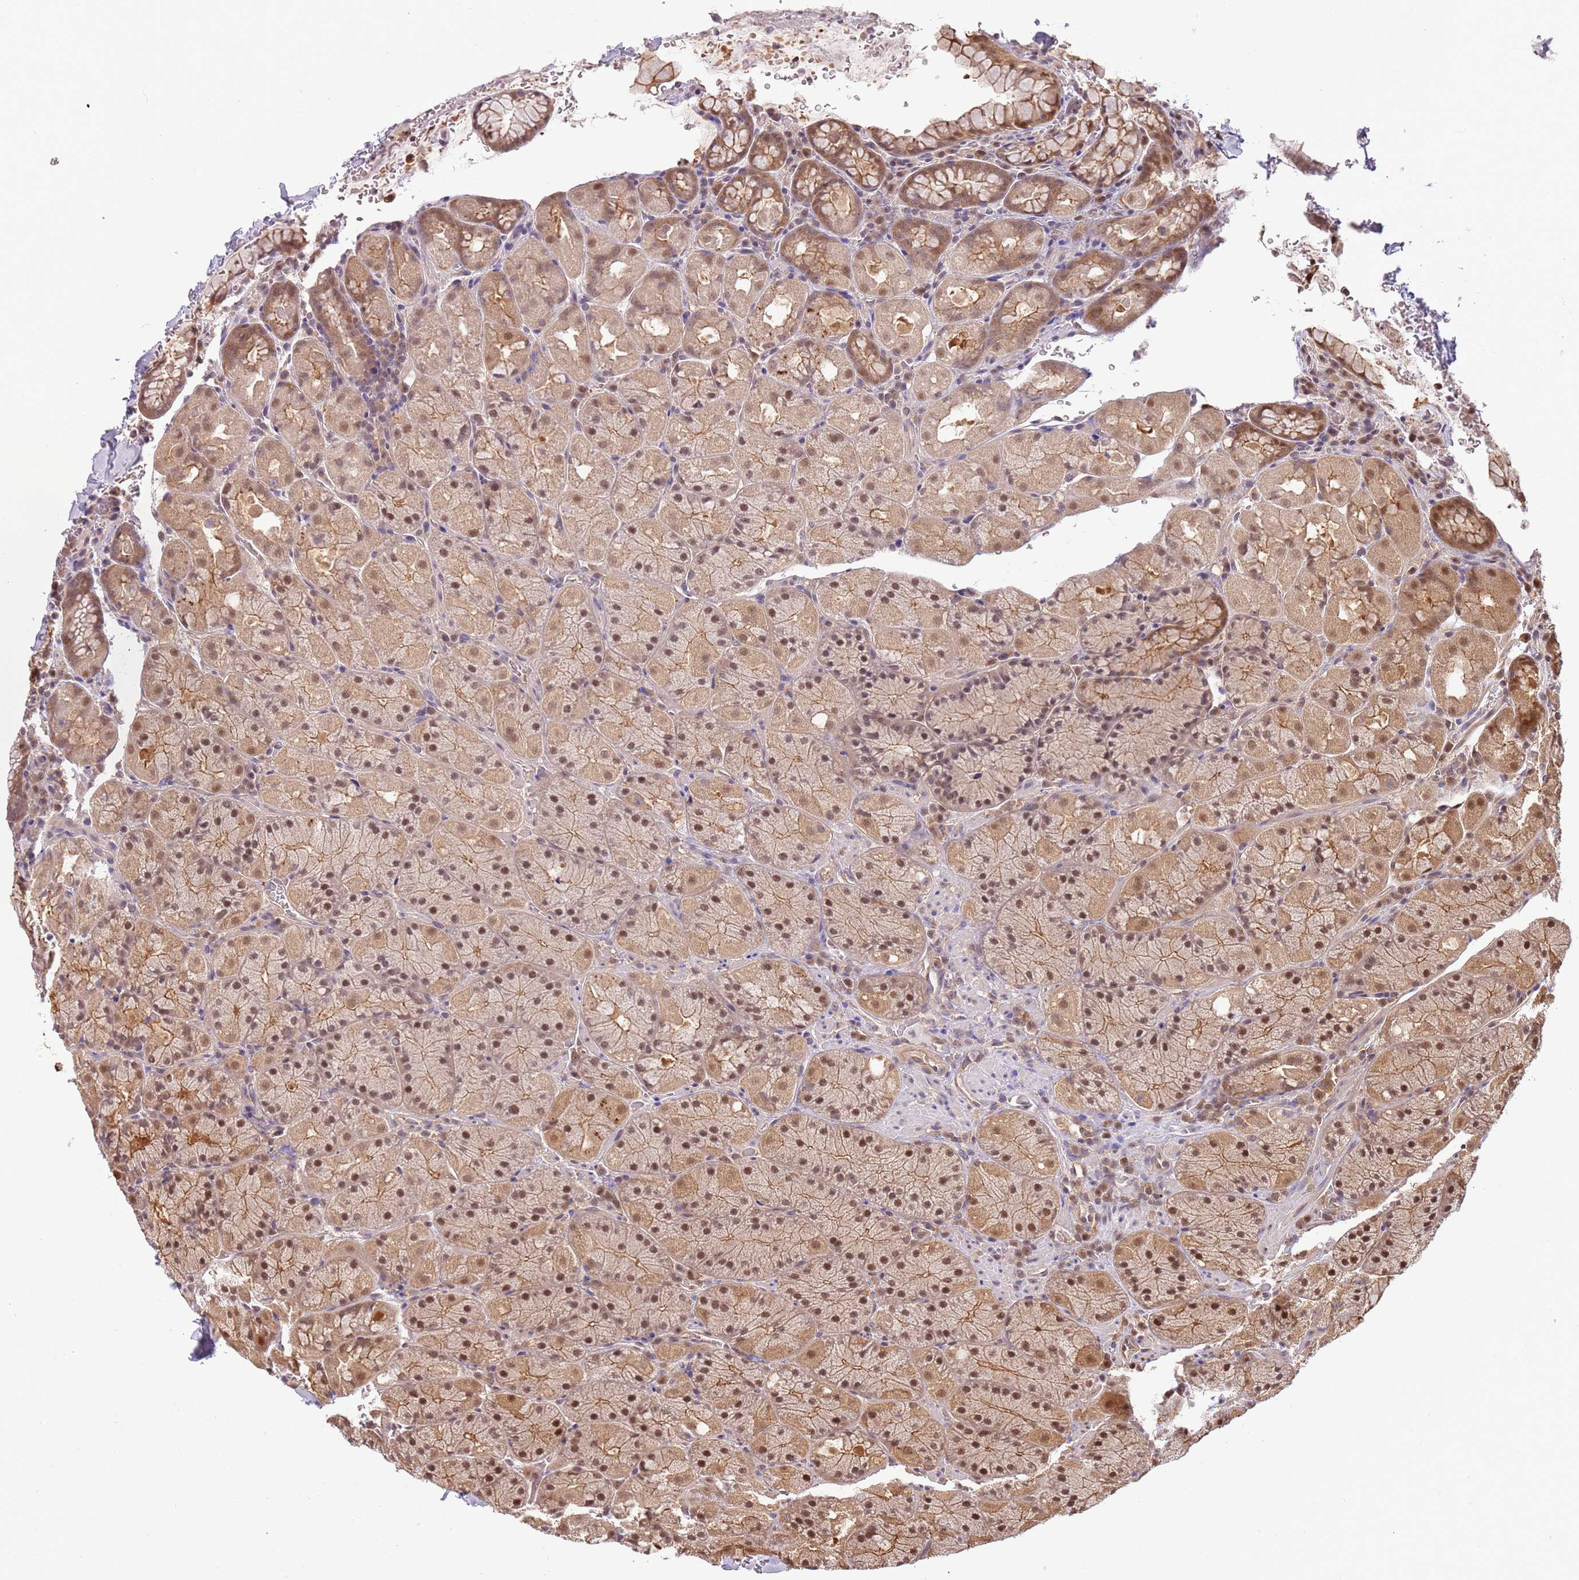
{"staining": {"intensity": "moderate", "quantity": ">75%", "location": "cytoplasmic/membranous,nuclear"}, "tissue": "stomach", "cell_type": "Glandular cells", "image_type": "normal", "snomed": [{"axis": "morphology", "description": "Normal tissue, NOS"}, {"axis": "topography", "description": "Stomach, upper"}, {"axis": "topography", "description": "Stomach, lower"}], "caption": "Protein expression analysis of unremarkable stomach shows moderate cytoplasmic/membranous,nuclear expression in approximately >75% of glandular cells.", "gene": "PLSCR5", "patient": {"sex": "male", "age": 80}}